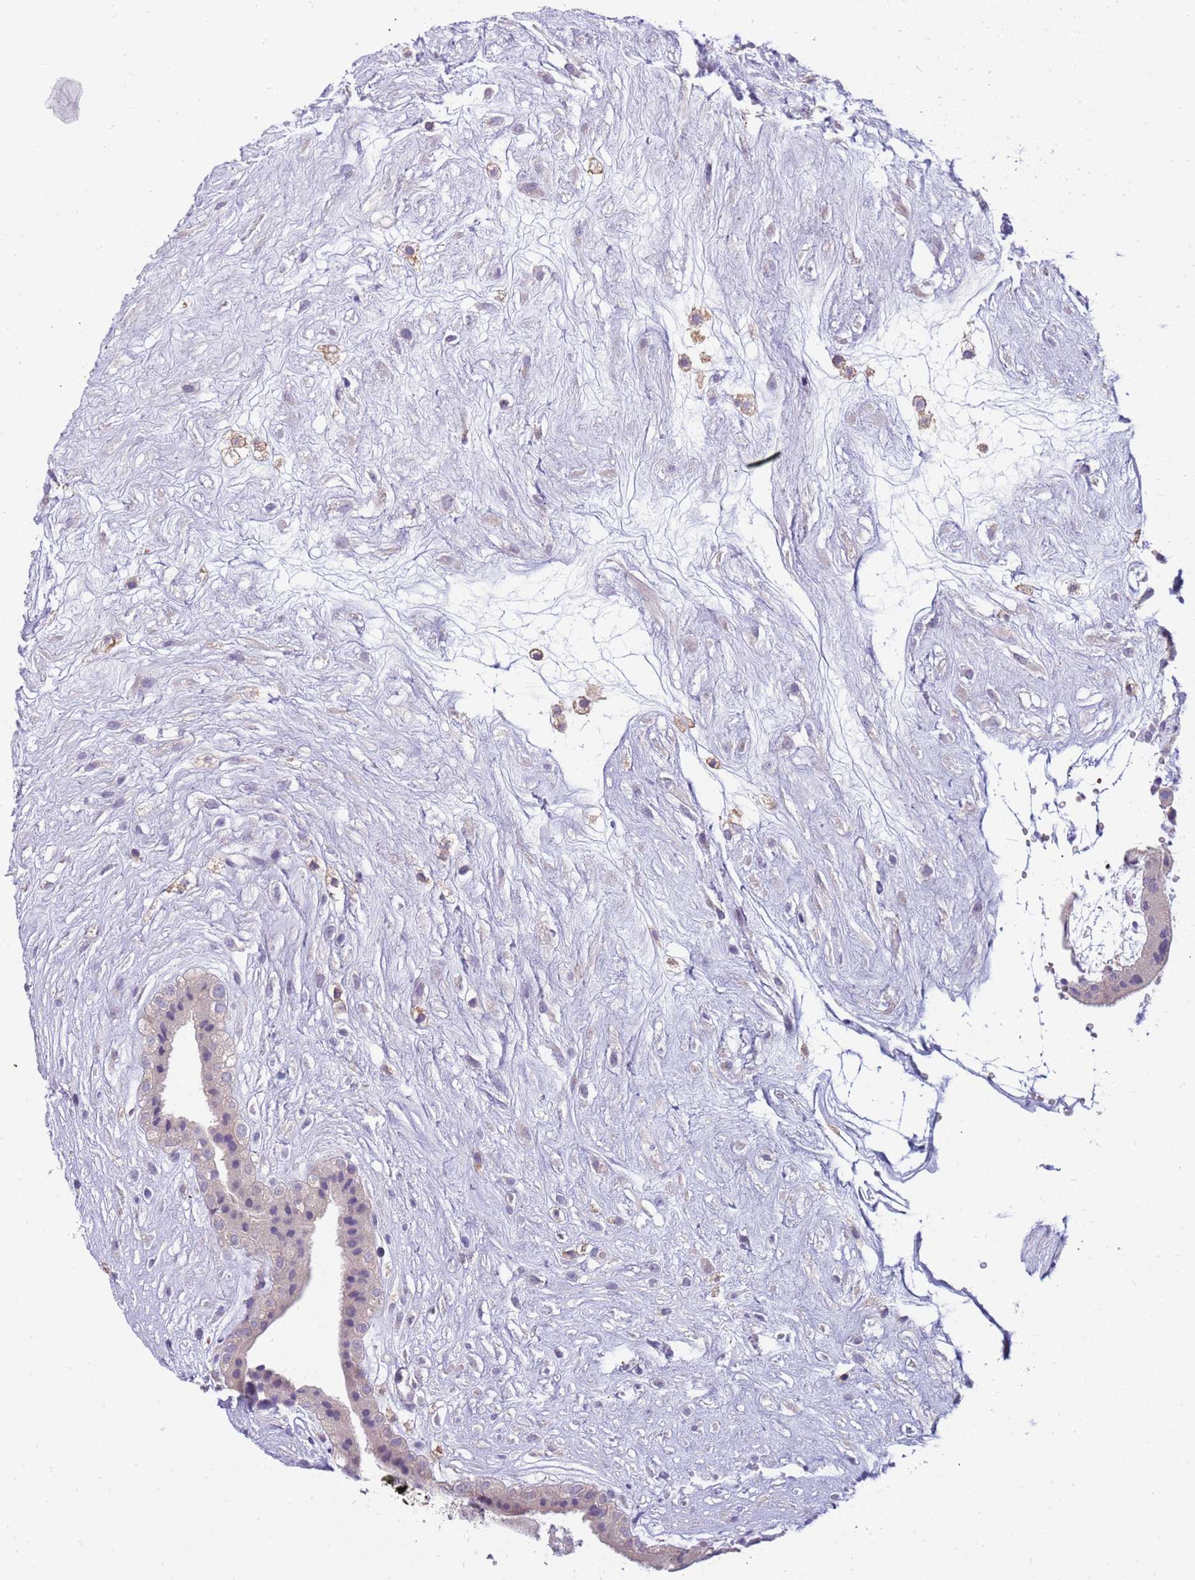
{"staining": {"intensity": "negative", "quantity": "none", "location": "none"}, "tissue": "placenta", "cell_type": "Decidual cells", "image_type": "normal", "snomed": [{"axis": "morphology", "description": "Normal tissue, NOS"}, {"axis": "topography", "description": "Placenta"}], "caption": "There is no significant expression in decidual cells of placenta. (DAB (3,3'-diaminobenzidine) immunohistochemistry (IHC), high magnification).", "gene": "RHCG", "patient": {"sex": "female", "age": 18}}